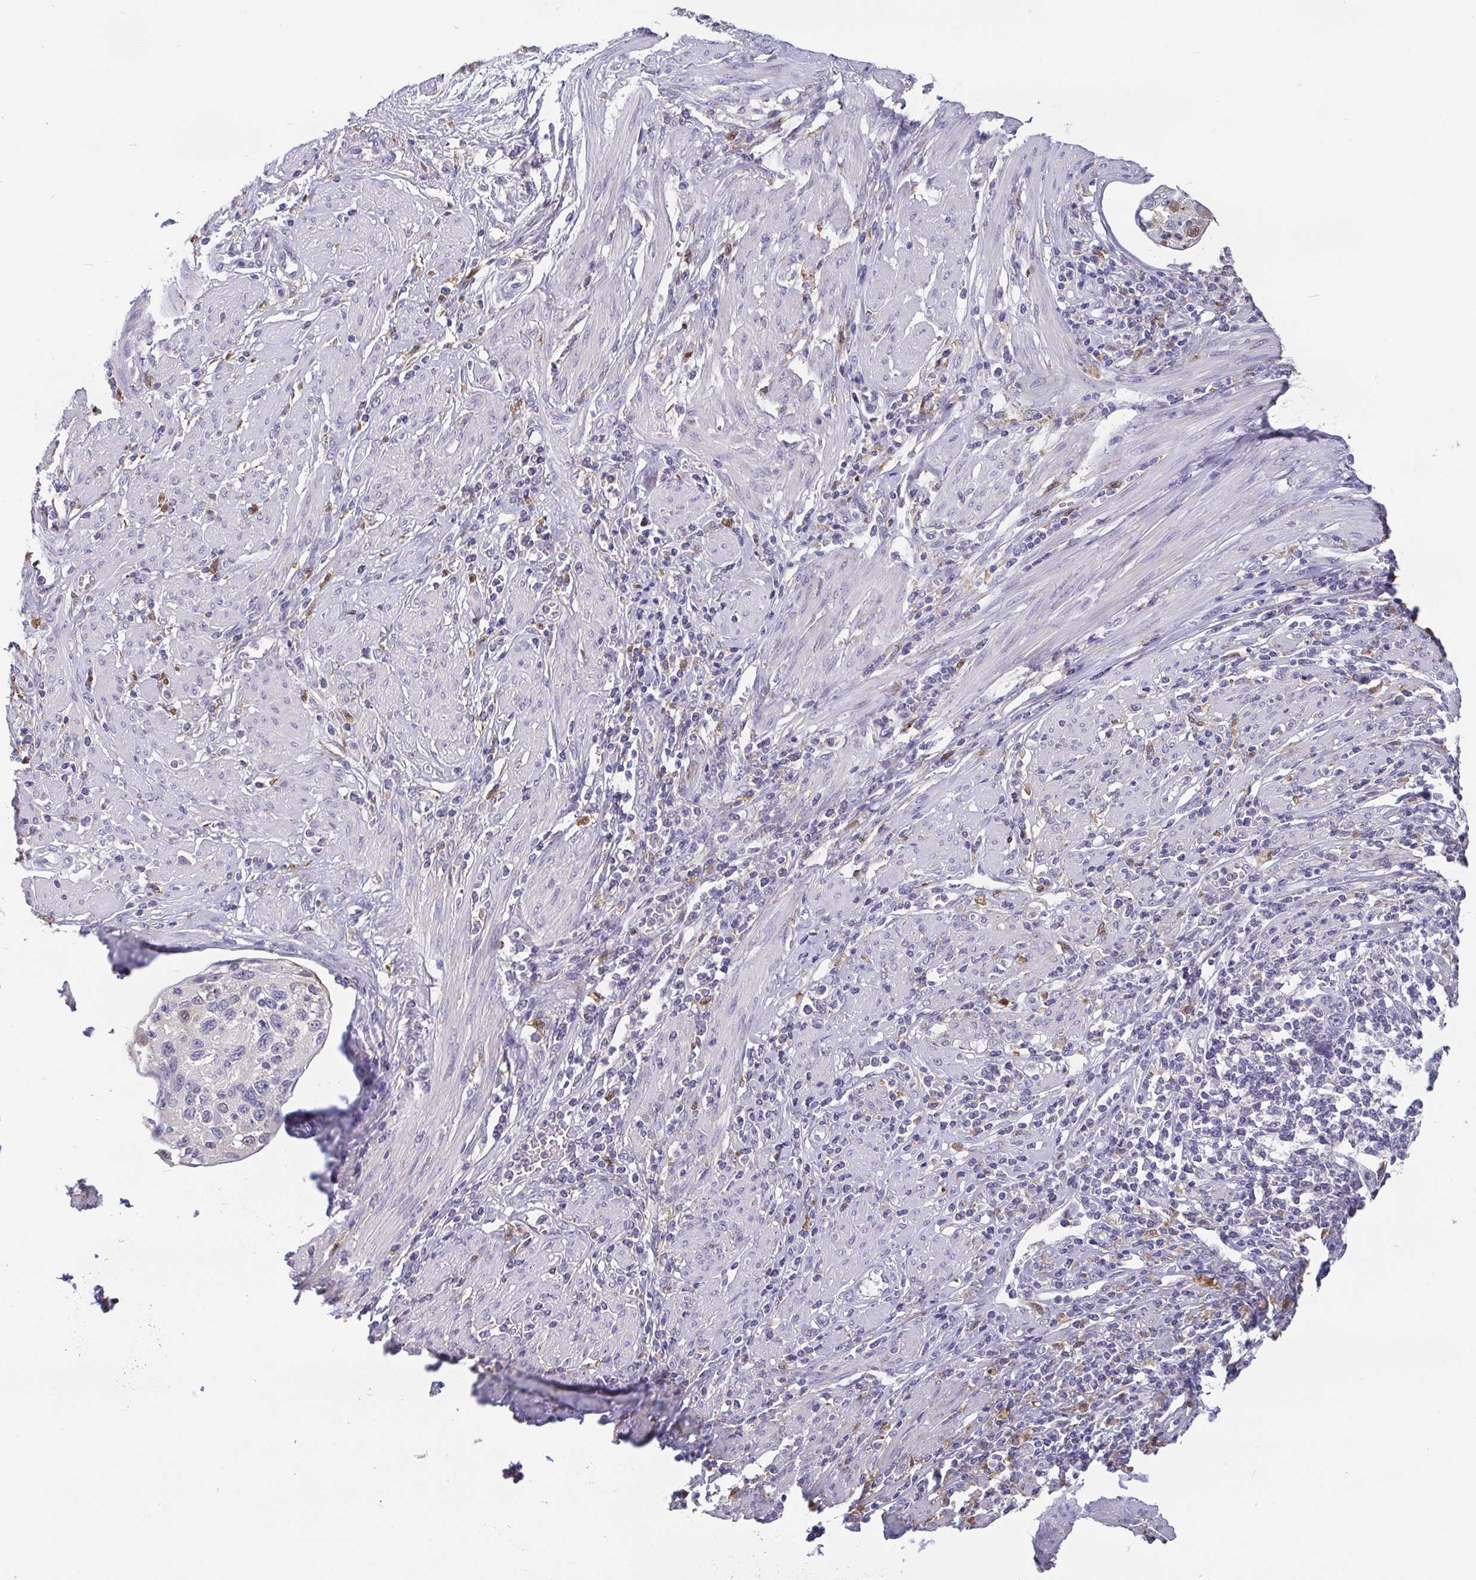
{"staining": {"intensity": "weak", "quantity": "<25%", "location": "cytoplasmic/membranous,nuclear"}, "tissue": "cervical cancer", "cell_type": "Tumor cells", "image_type": "cancer", "snomed": [{"axis": "morphology", "description": "Squamous cell carcinoma, NOS"}, {"axis": "topography", "description": "Cervix"}], "caption": "Immunohistochemical staining of human cervical squamous cell carcinoma displays no significant expression in tumor cells.", "gene": "IDH1", "patient": {"sex": "female", "age": 70}}